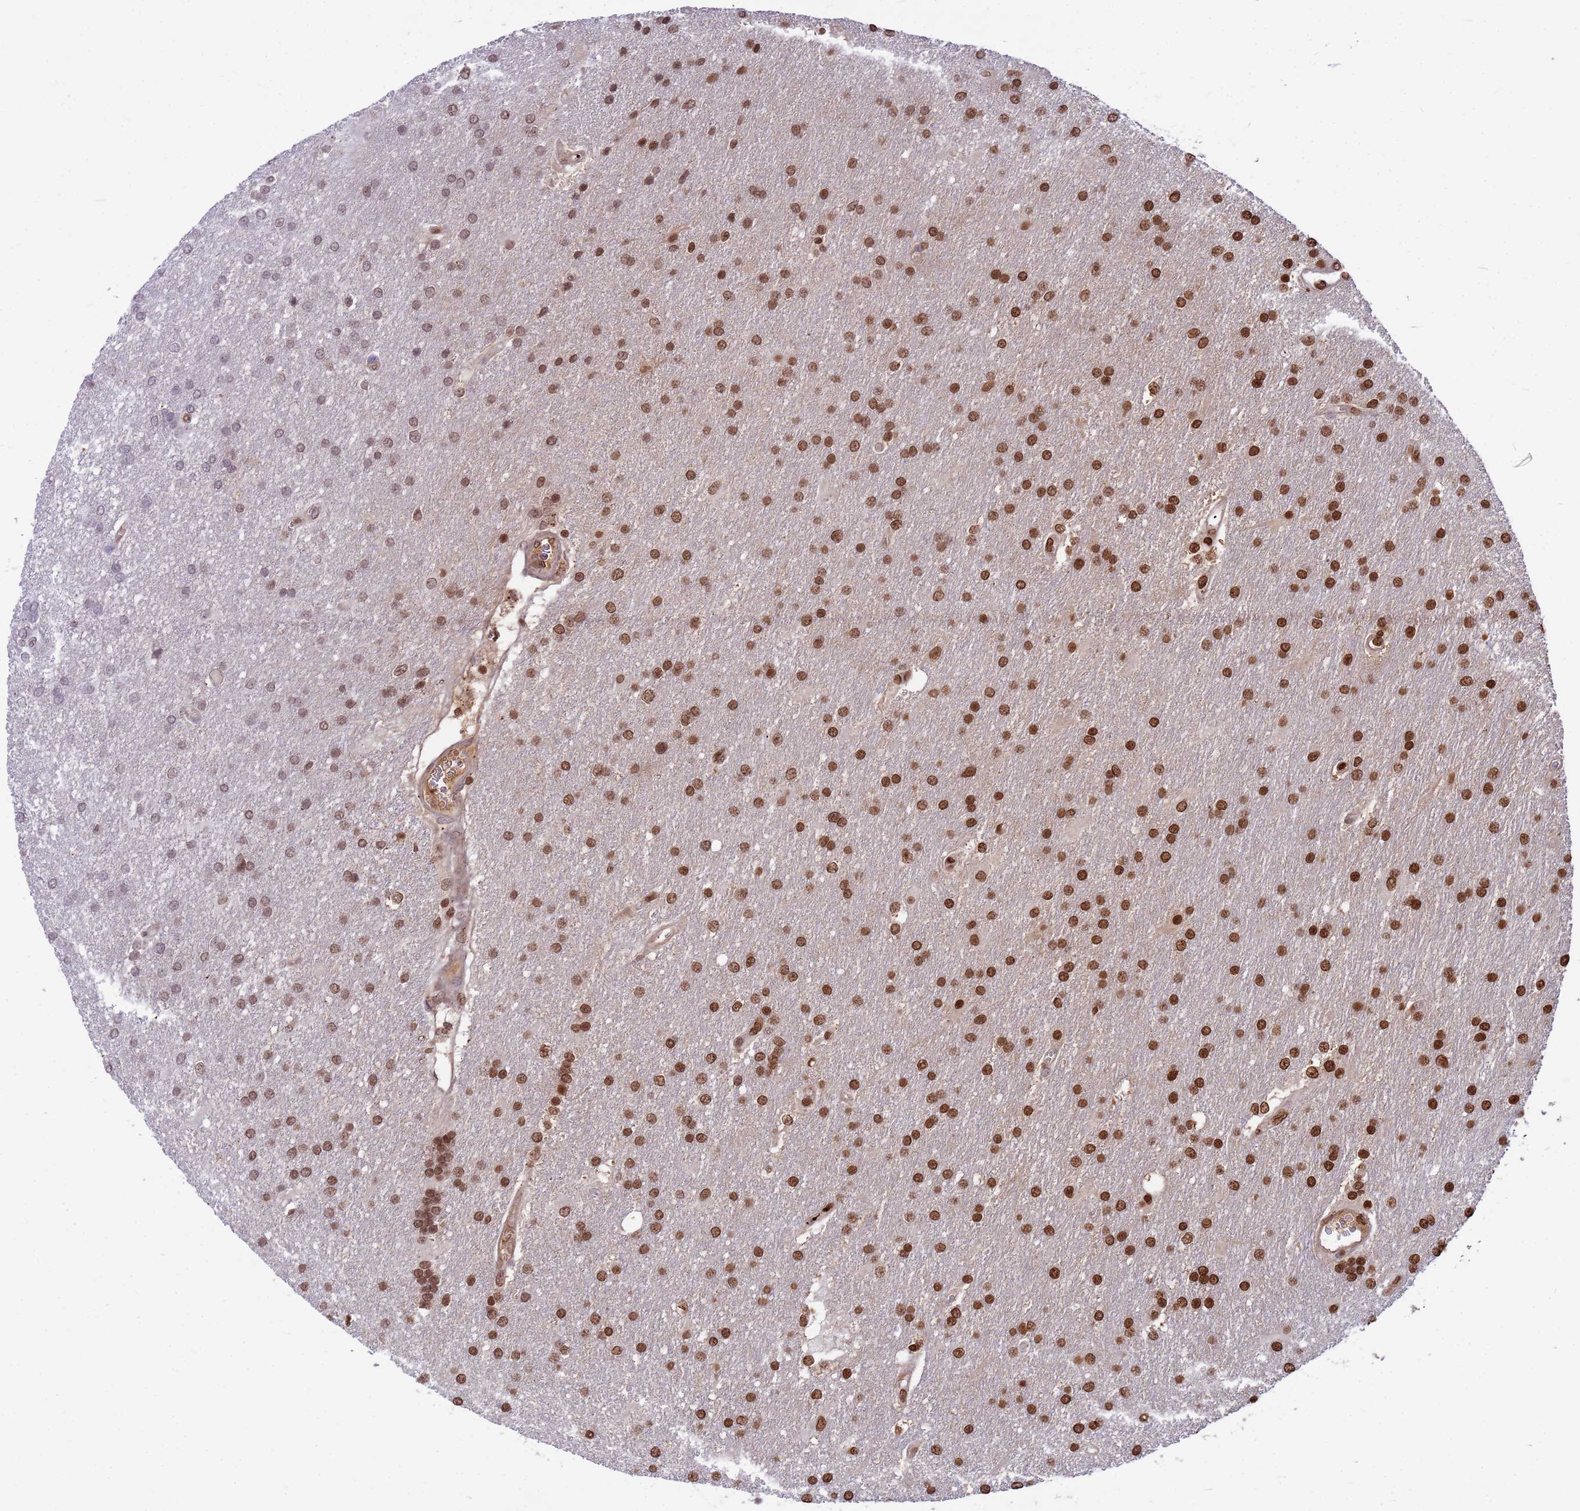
{"staining": {"intensity": "strong", "quantity": "25%-75%", "location": "nuclear"}, "tissue": "glioma", "cell_type": "Tumor cells", "image_type": "cancer", "snomed": [{"axis": "morphology", "description": "Glioma, malignant, Low grade"}, {"axis": "topography", "description": "Brain"}], "caption": "Immunohistochemical staining of human glioma exhibits high levels of strong nuclear staining in approximately 25%-75% of tumor cells.", "gene": "ORM1", "patient": {"sex": "male", "age": 66}}